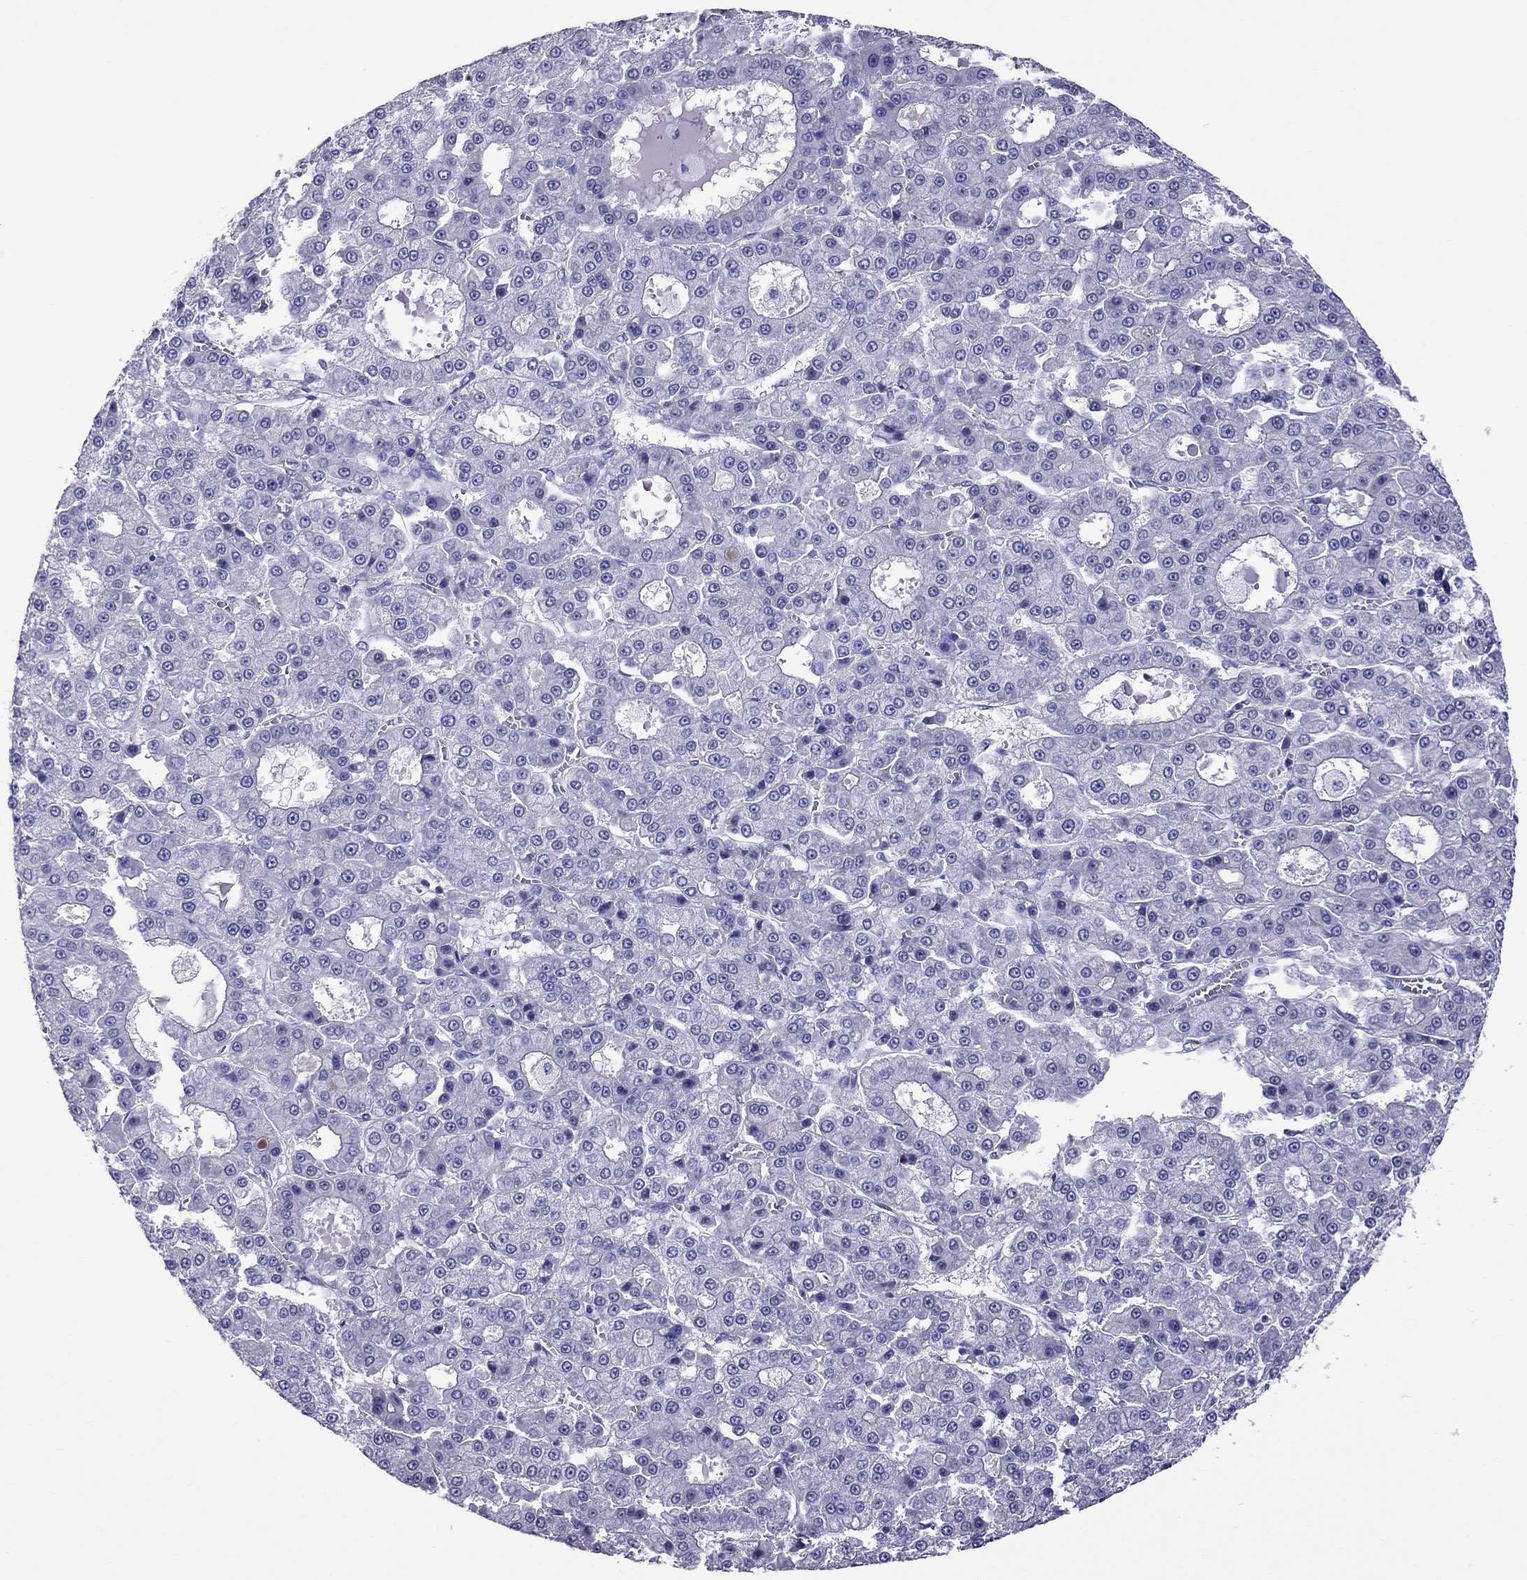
{"staining": {"intensity": "negative", "quantity": "none", "location": "none"}, "tissue": "liver cancer", "cell_type": "Tumor cells", "image_type": "cancer", "snomed": [{"axis": "morphology", "description": "Carcinoma, Hepatocellular, NOS"}, {"axis": "topography", "description": "Liver"}], "caption": "The image shows no staining of tumor cells in liver cancer (hepatocellular carcinoma).", "gene": "SCART1", "patient": {"sex": "male", "age": 70}}